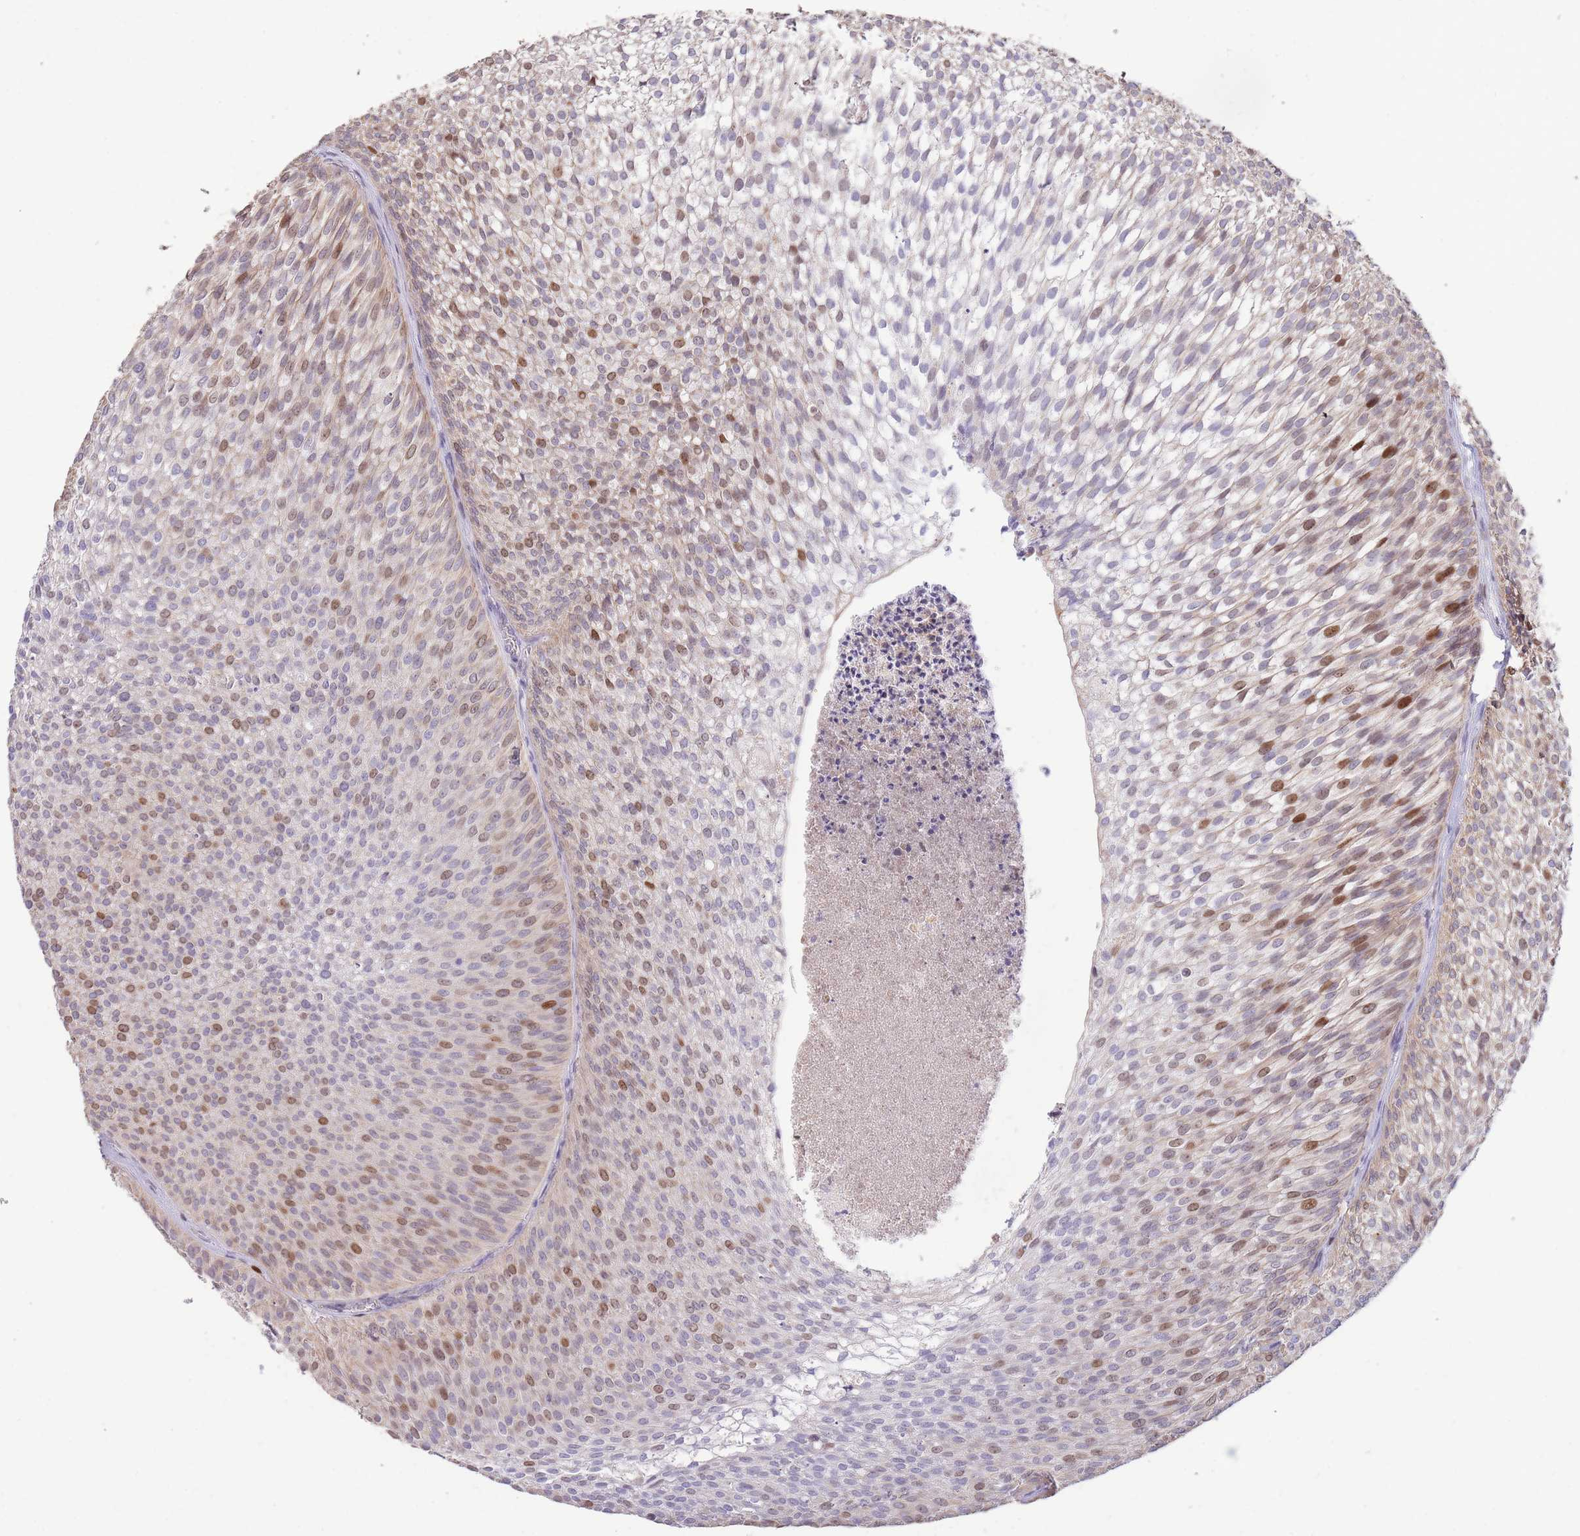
{"staining": {"intensity": "moderate", "quantity": "<25%", "location": "nuclear"}, "tissue": "urothelial cancer", "cell_type": "Tumor cells", "image_type": "cancer", "snomed": [{"axis": "morphology", "description": "Urothelial carcinoma, Low grade"}, {"axis": "topography", "description": "Urinary bladder"}], "caption": "Urothelial carcinoma (low-grade) tissue shows moderate nuclear staining in approximately <25% of tumor cells, visualized by immunohistochemistry. (DAB (3,3'-diaminobenzidine) IHC, brown staining for protein, blue staining for nuclei).", "gene": "RGS14", "patient": {"sex": "male", "age": 91}}